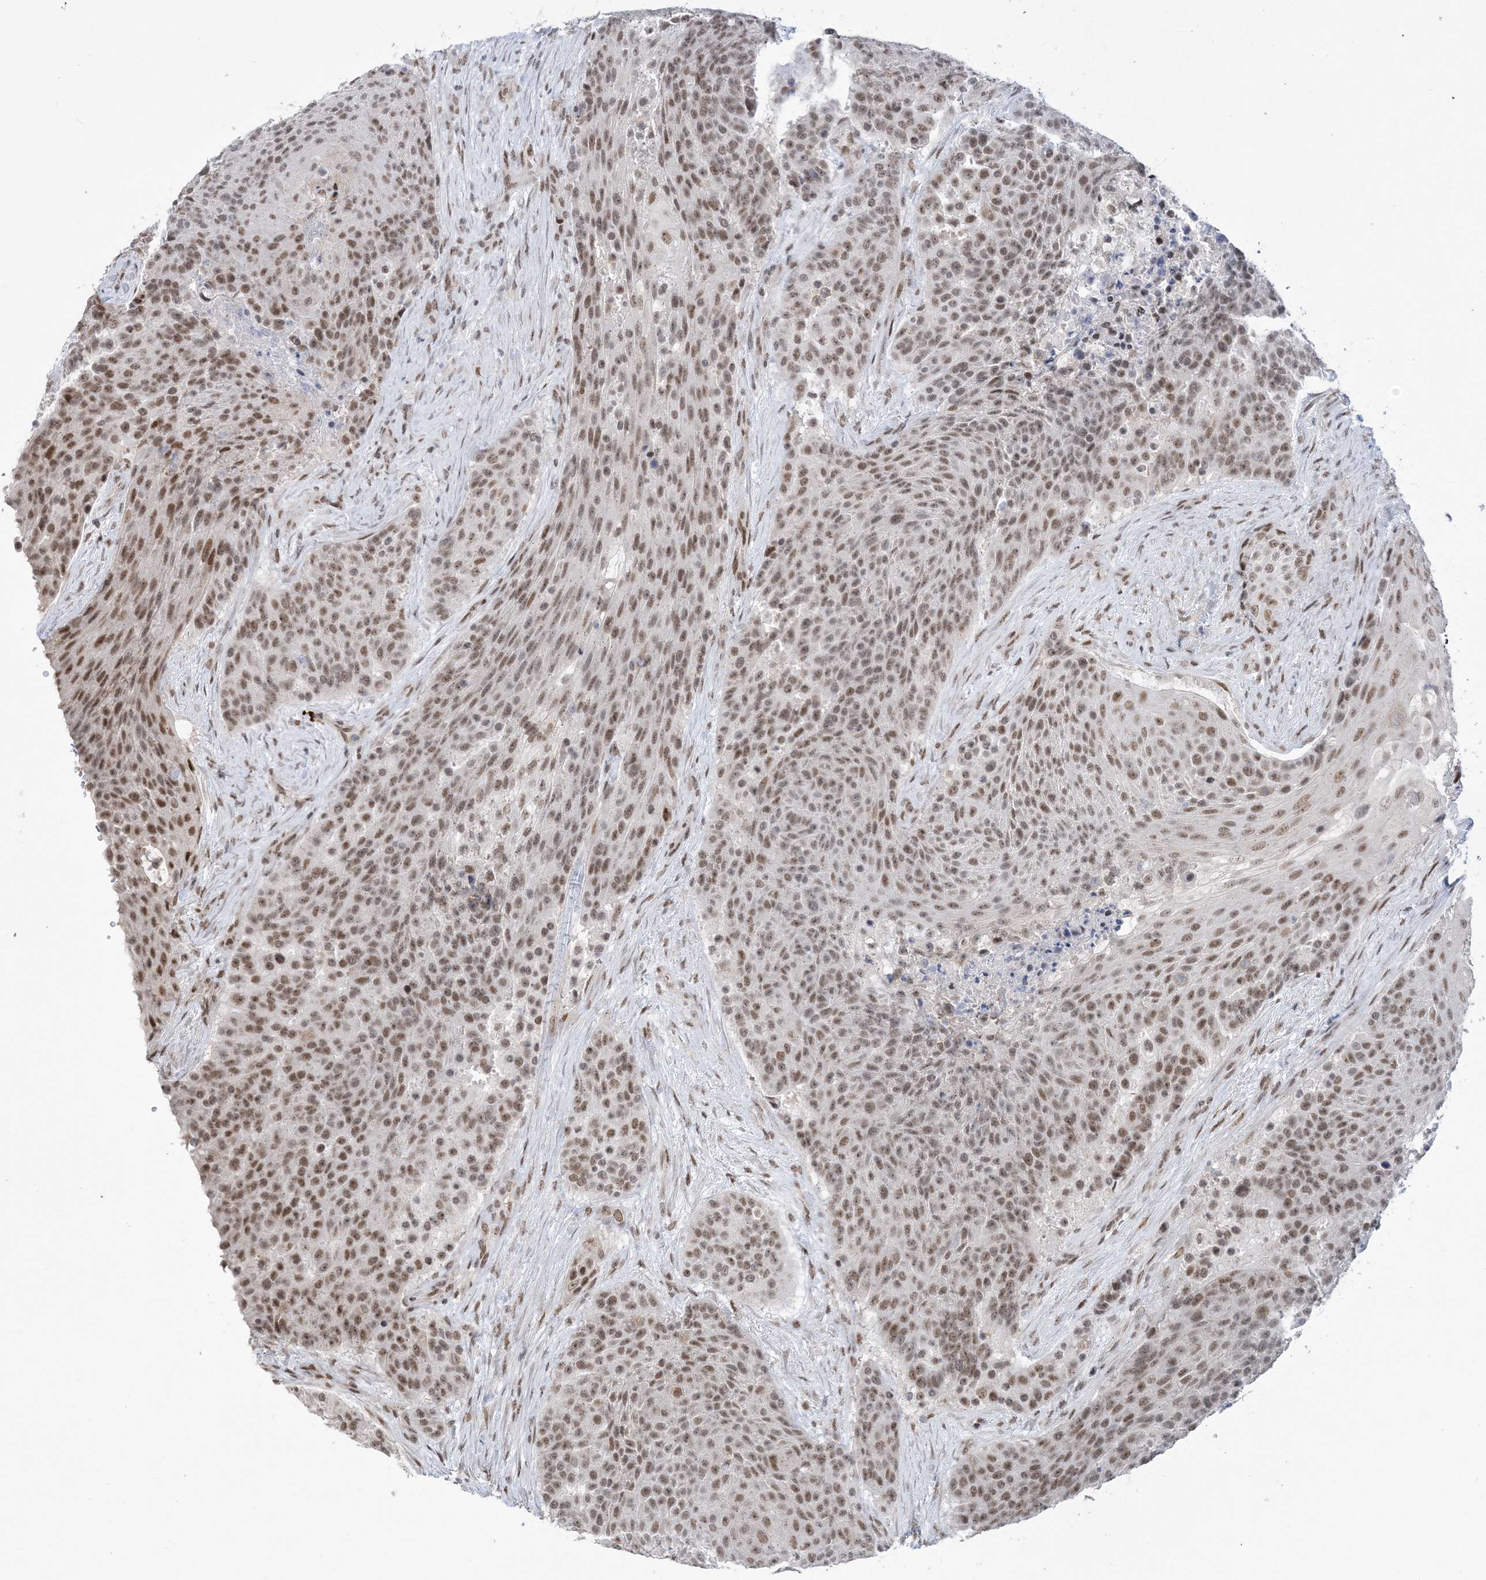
{"staining": {"intensity": "moderate", "quantity": ">75%", "location": "nuclear"}, "tissue": "urothelial cancer", "cell_type": "Tumor cells", "image_type": "cancer", "snomed": [{"axis": "morphology", "description": "Urothelial carcinoma, High grade"}, {"axis": "topography", "description": "Urinary bladder"}], "caption": "The photomicrograph demonstrates staining of urothelial carcinoma (high-grade), revealing moderate nuclear protein positivity (brown color) within tumor cells. (Stains: DAB in brown, nuclei in blue, Microscopy: brightfield microscopy at high magnification).", "gene": "WAC", "patient": {"sex": "female", "age": 63}}